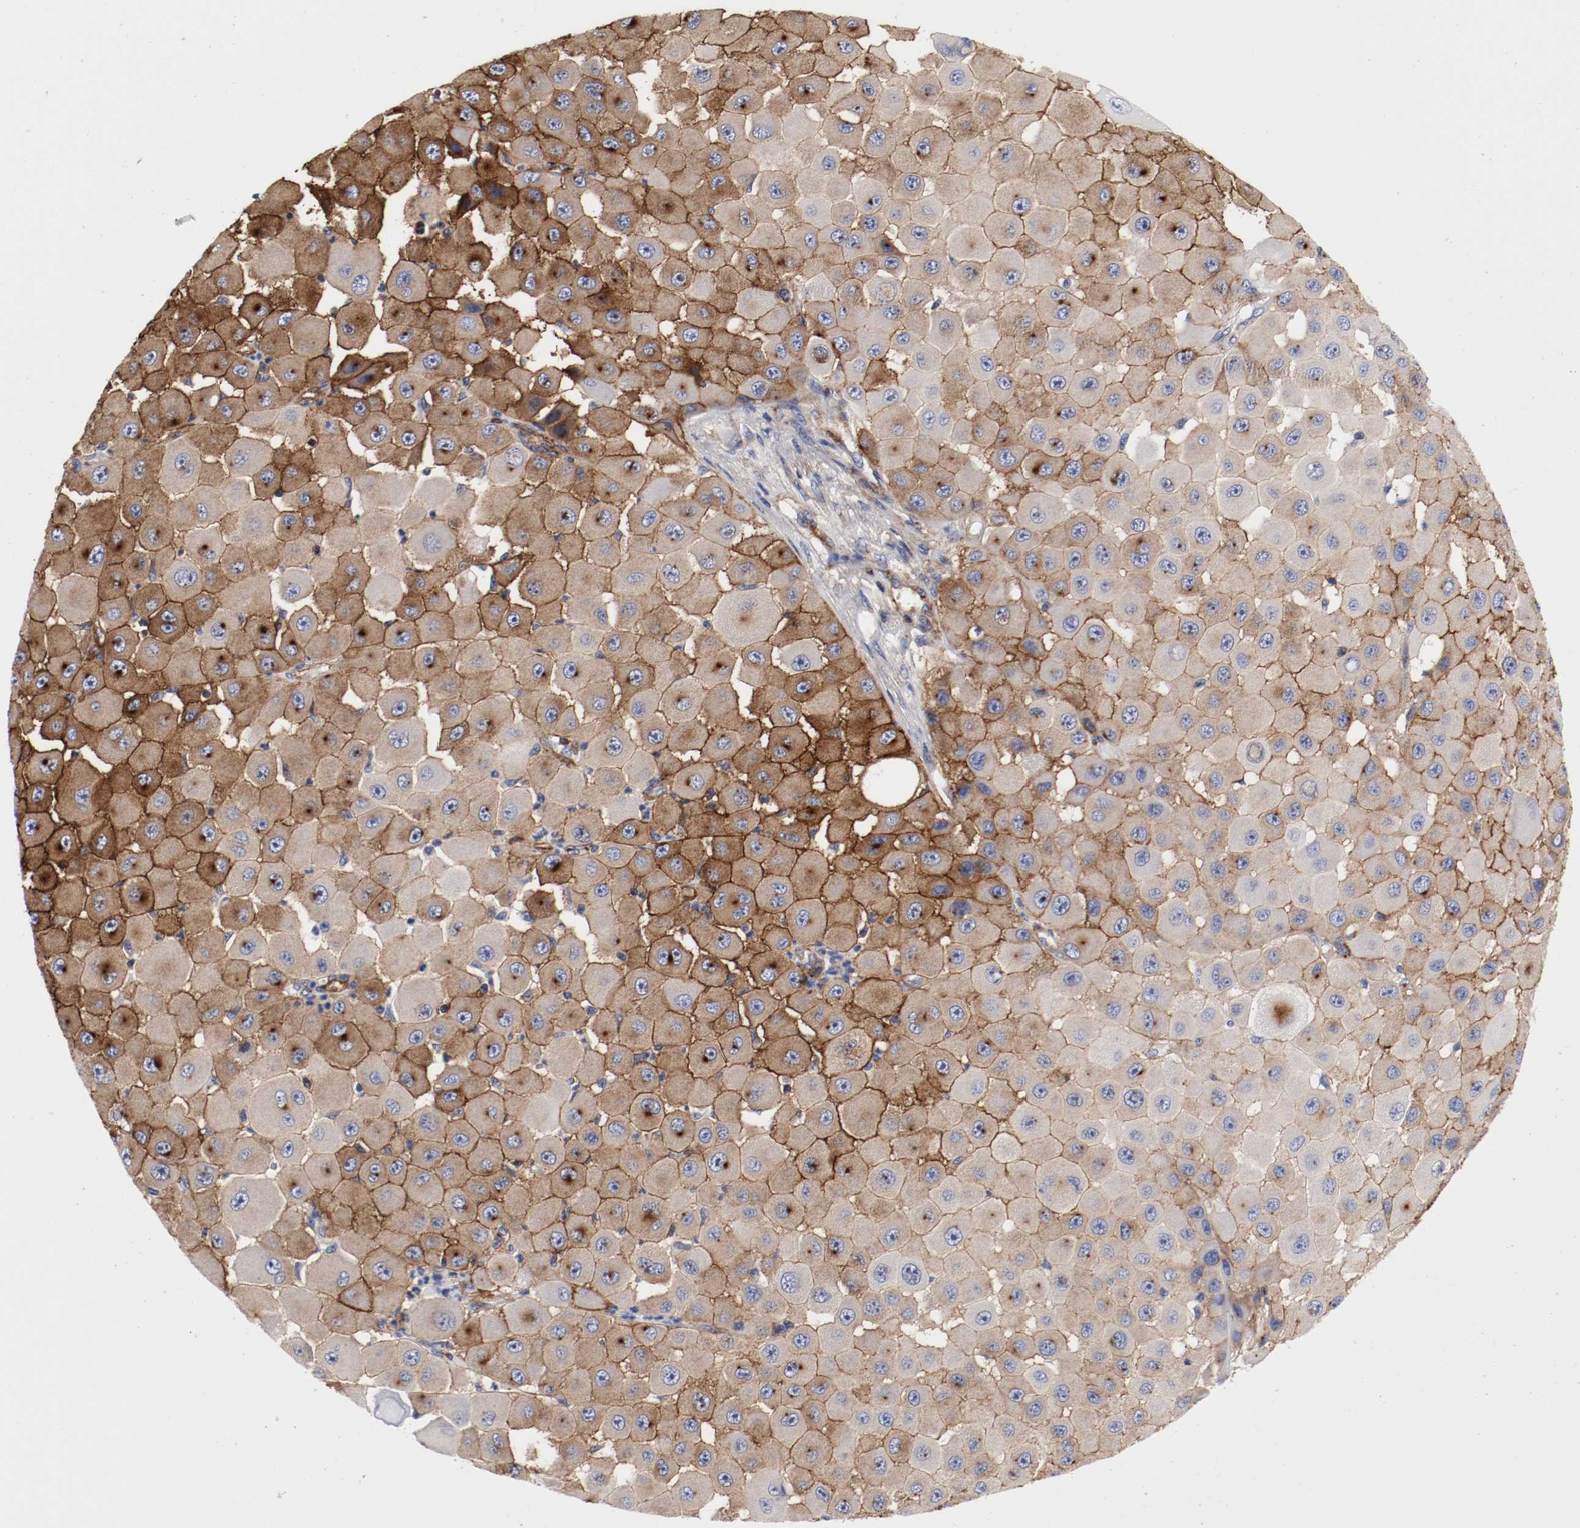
{"staining": {"intensity": "strong", "quantity": "25%-75%", "location": "cytoplasmic/membranous"}, "tissue": "melanoma", "cell_type": "Tumor cells", "image_type": "cancer", "snomed": [{"axis": "morphology", "description": "Malignant melanoma, NOS"}, {"axis": "topography", "description": "Skin"}], "caption": "Tumor cells exhibit strong cytoplasmic/membranous expression in about 25%-75% of cells in malignant melanoma.", "gene": "IFITM1", "patient": {"sex": "female", "age": 81}}